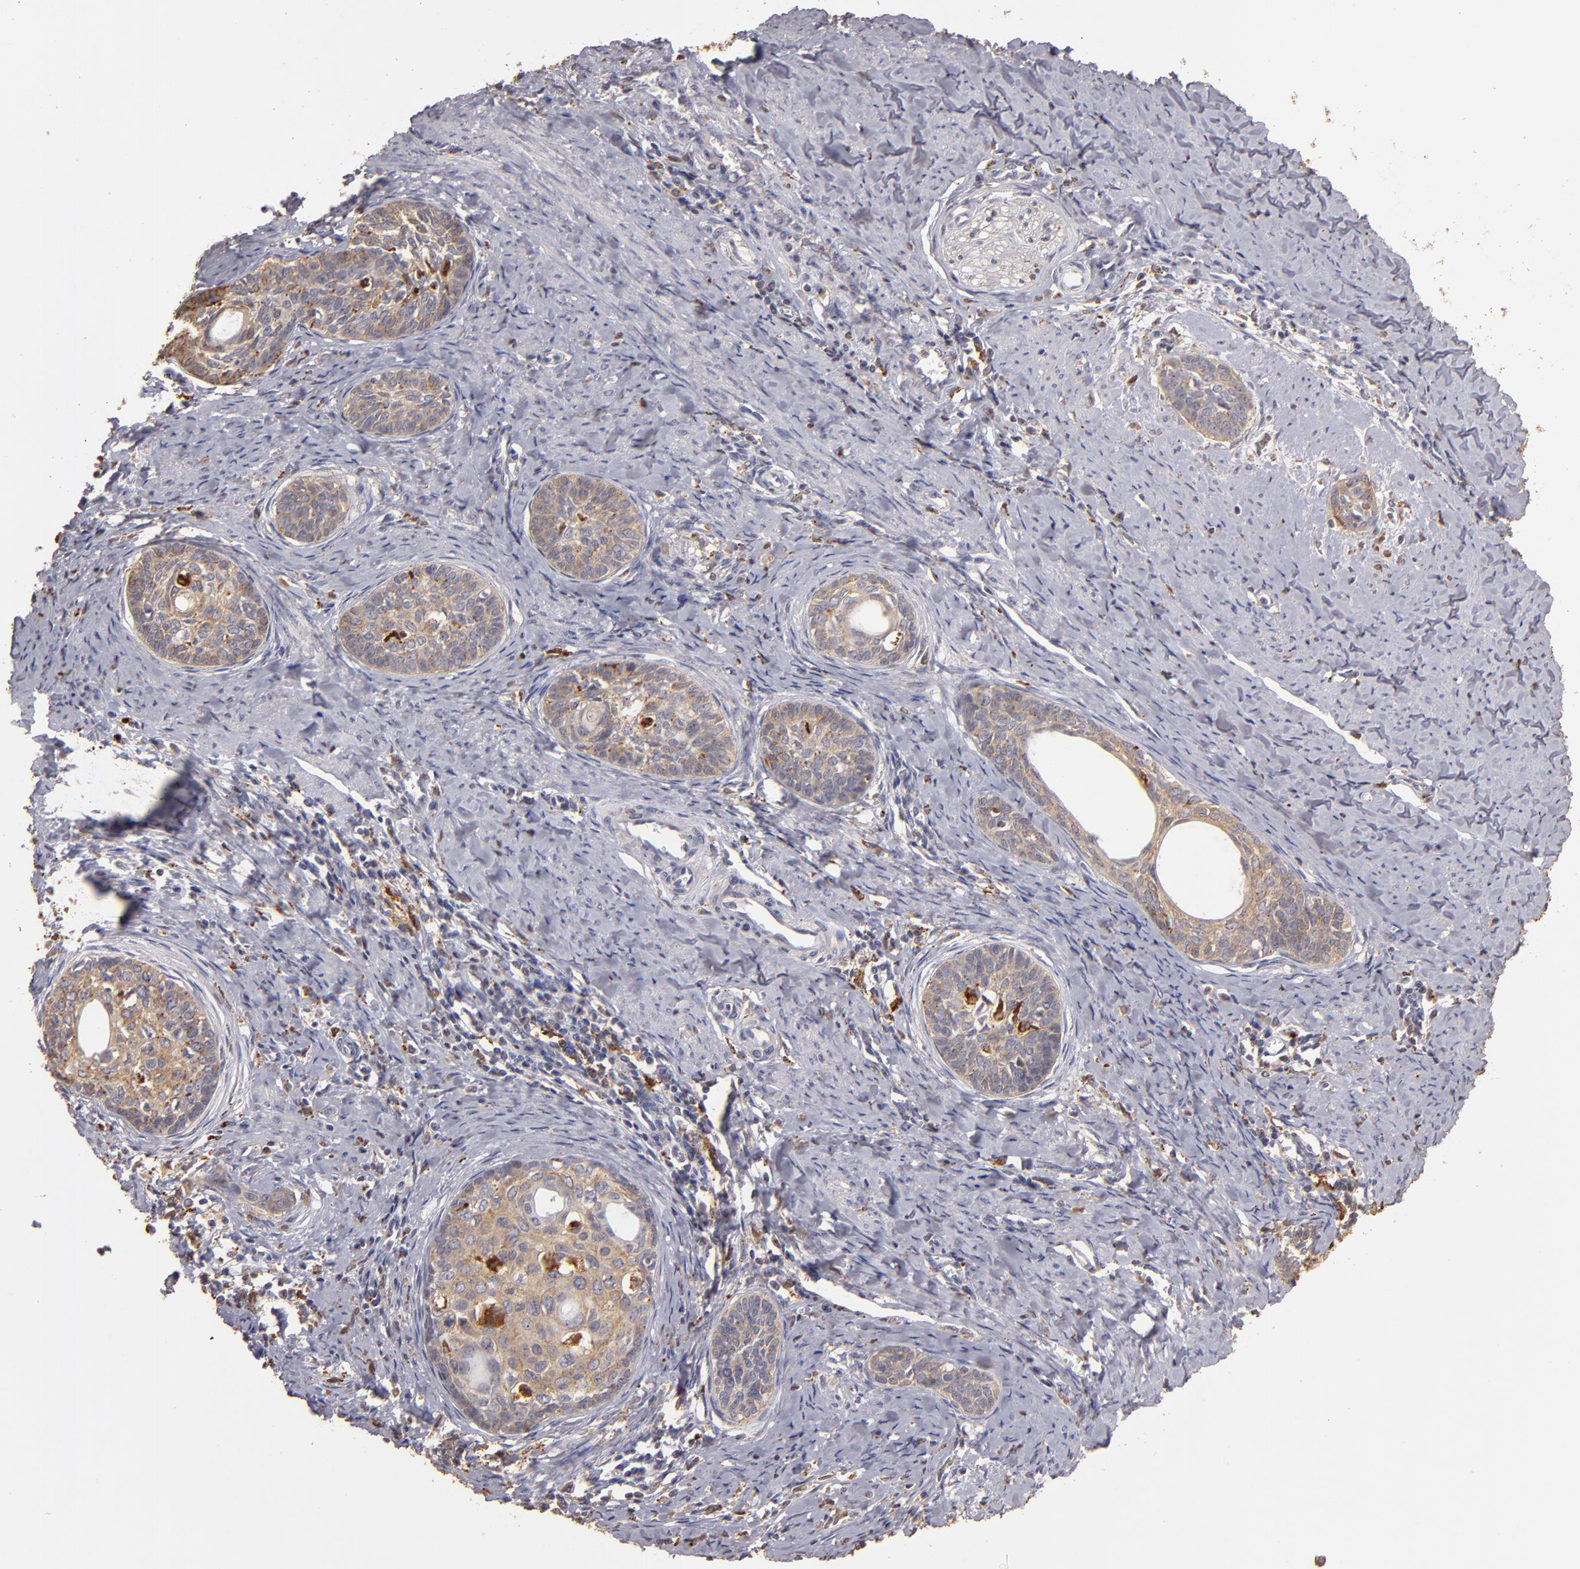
{"staining": {"intensity": "moderate", "quantity": ">75%", "location": "cytoplasmic/membranous"}, "tissue": "cervical cancer", "cell_type": "Tumor cells", "image_type": "cancer", "snomed": [{"axis": "morphology", "description": "Squamous cell carcinoma, NOS"}, {"axis": "topography", "description": "Cervix"}], "caption": "A brown stain shows moderate cytoplasmic/membranous expression of a protein in human cervical cancer tumor cells.", "gene": "TRAF1", "patient": {"sex": "female", "age": 33}}